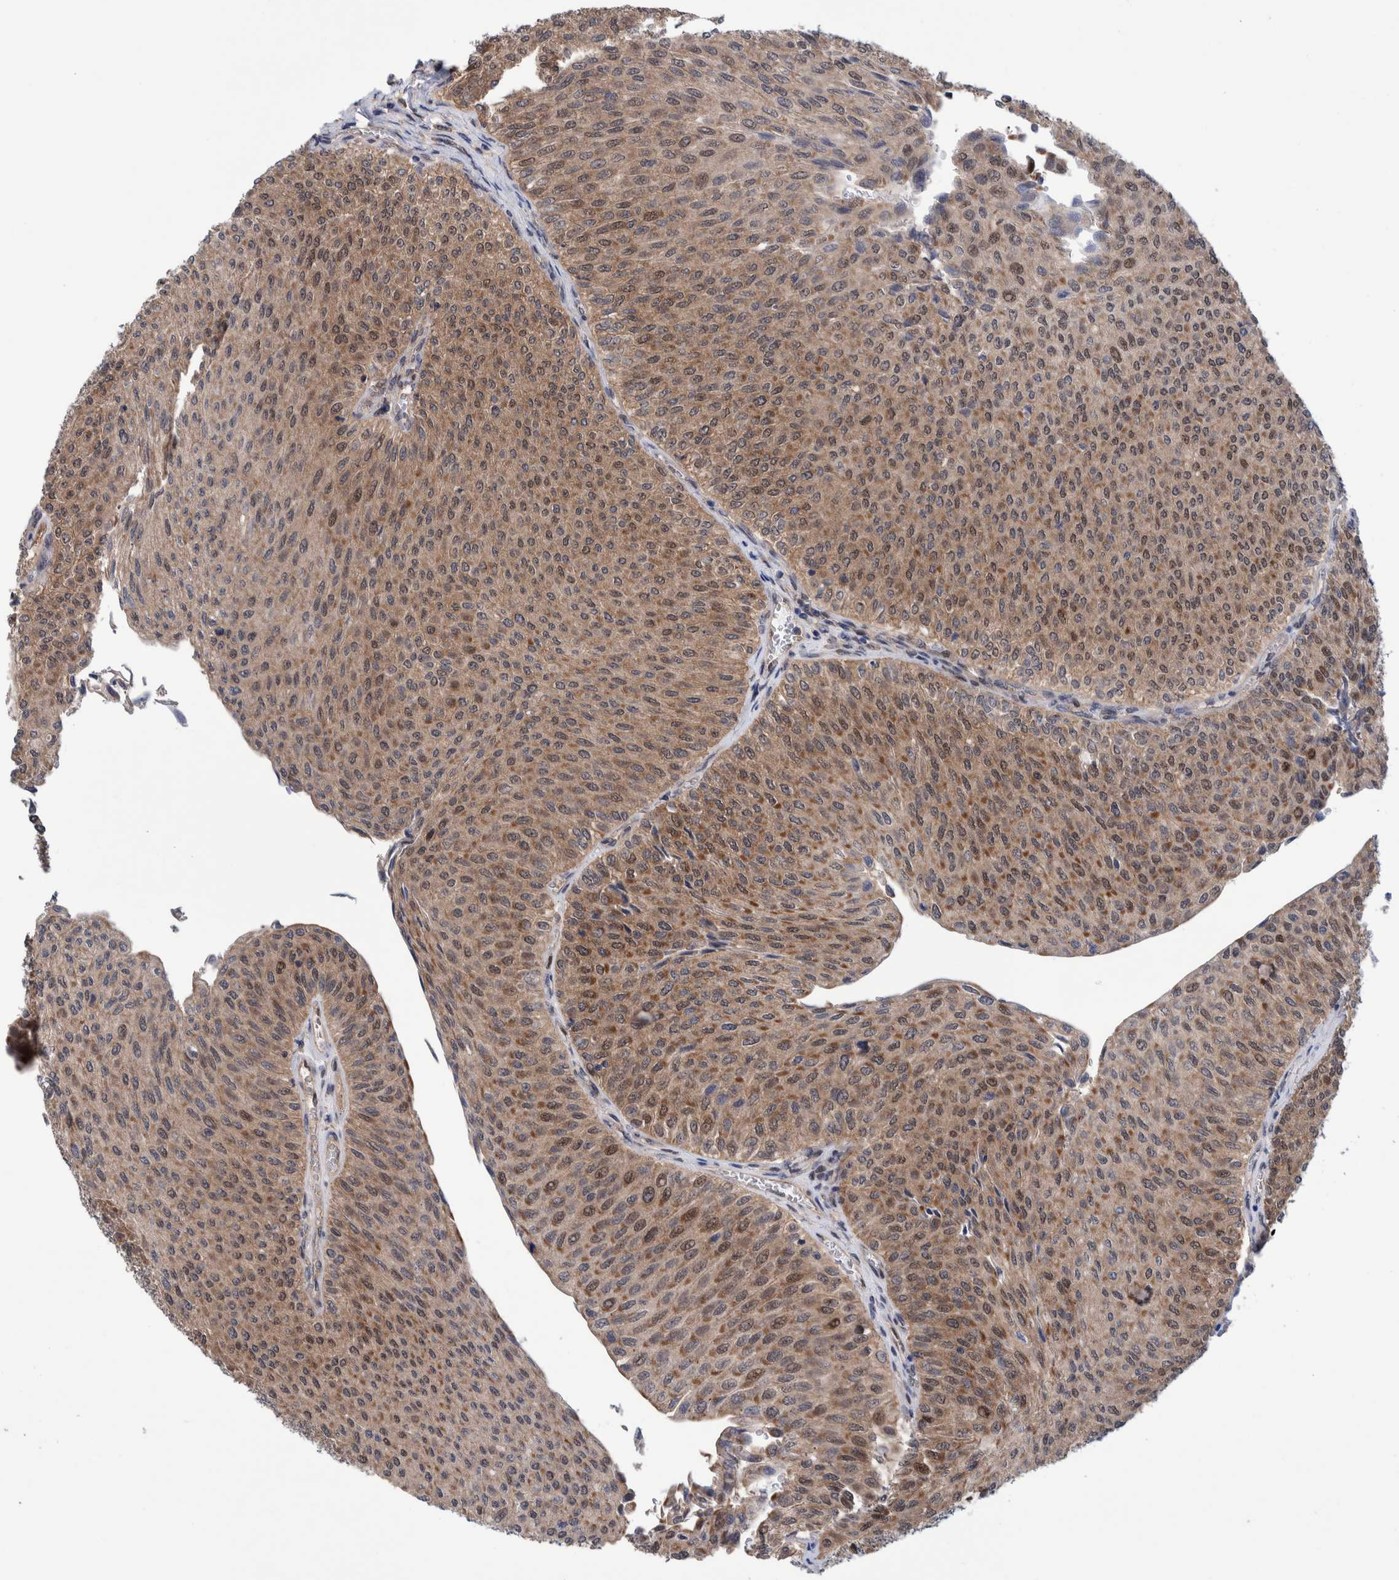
{"staining": {"intensity": "moderate", "quantity": ">75%", "location": "cytoplasmic/membranous,nuclear"}, "tissue": "urothelial cancer", "cell_type": "Tumor cells", "image_type": "cancer", "snomed": [{"axis": "morphology", "description": "Urothelial carcinoma, Low grade"}, {"axis": "topography", "description": "Urinary bladder"}], "caption": "Tumor cells display medium levels of moderate cytoplasmic/membranous and nuclear expression in about >75% of cells in human urothelial carcinoma (low-grade).", "gene": "PFAS", "patient": {"sex": "male", "age": 78}}